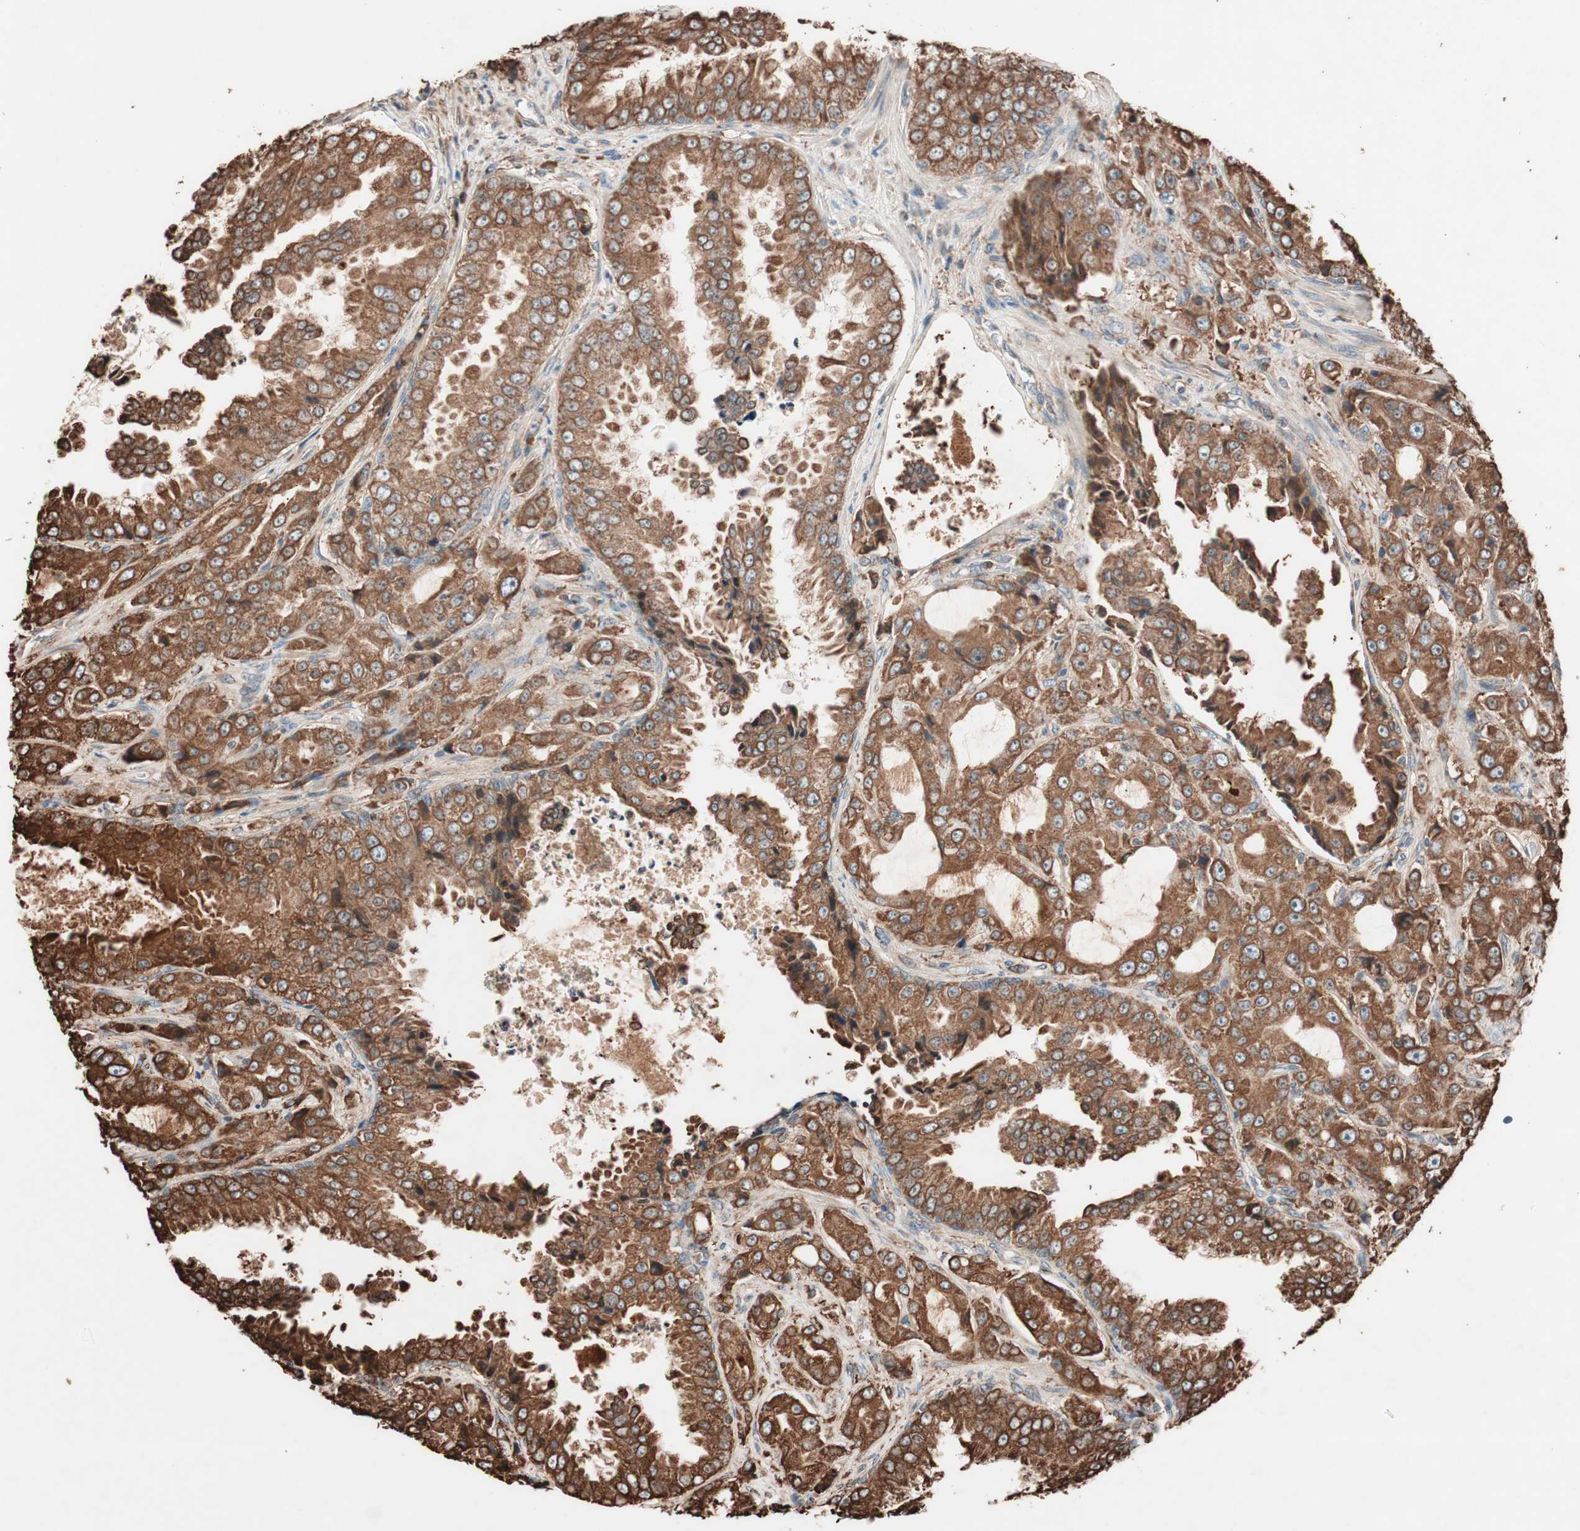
{"staining": {"intensity": "strong", "quantity": ">75%", "location": "cytoplasmic/membranous"}, "tissue": "prostate cancer", "cell_type": "Tumor cells", "image_type": "cancer", "snomed": [{"axis": "morphology", "description": "Adenocarcinoma, High grade"}, {"axis": "topography", "description": "Prostate"}], "caption": "There is high levels of strong cytoplasmic/membranous staining in tumor cells of prostate cancer, as demonstrated by immunohistochemical staining (brown color).", "gene": "VEGFA", "patient": {"sex": "male", "age": 73}}